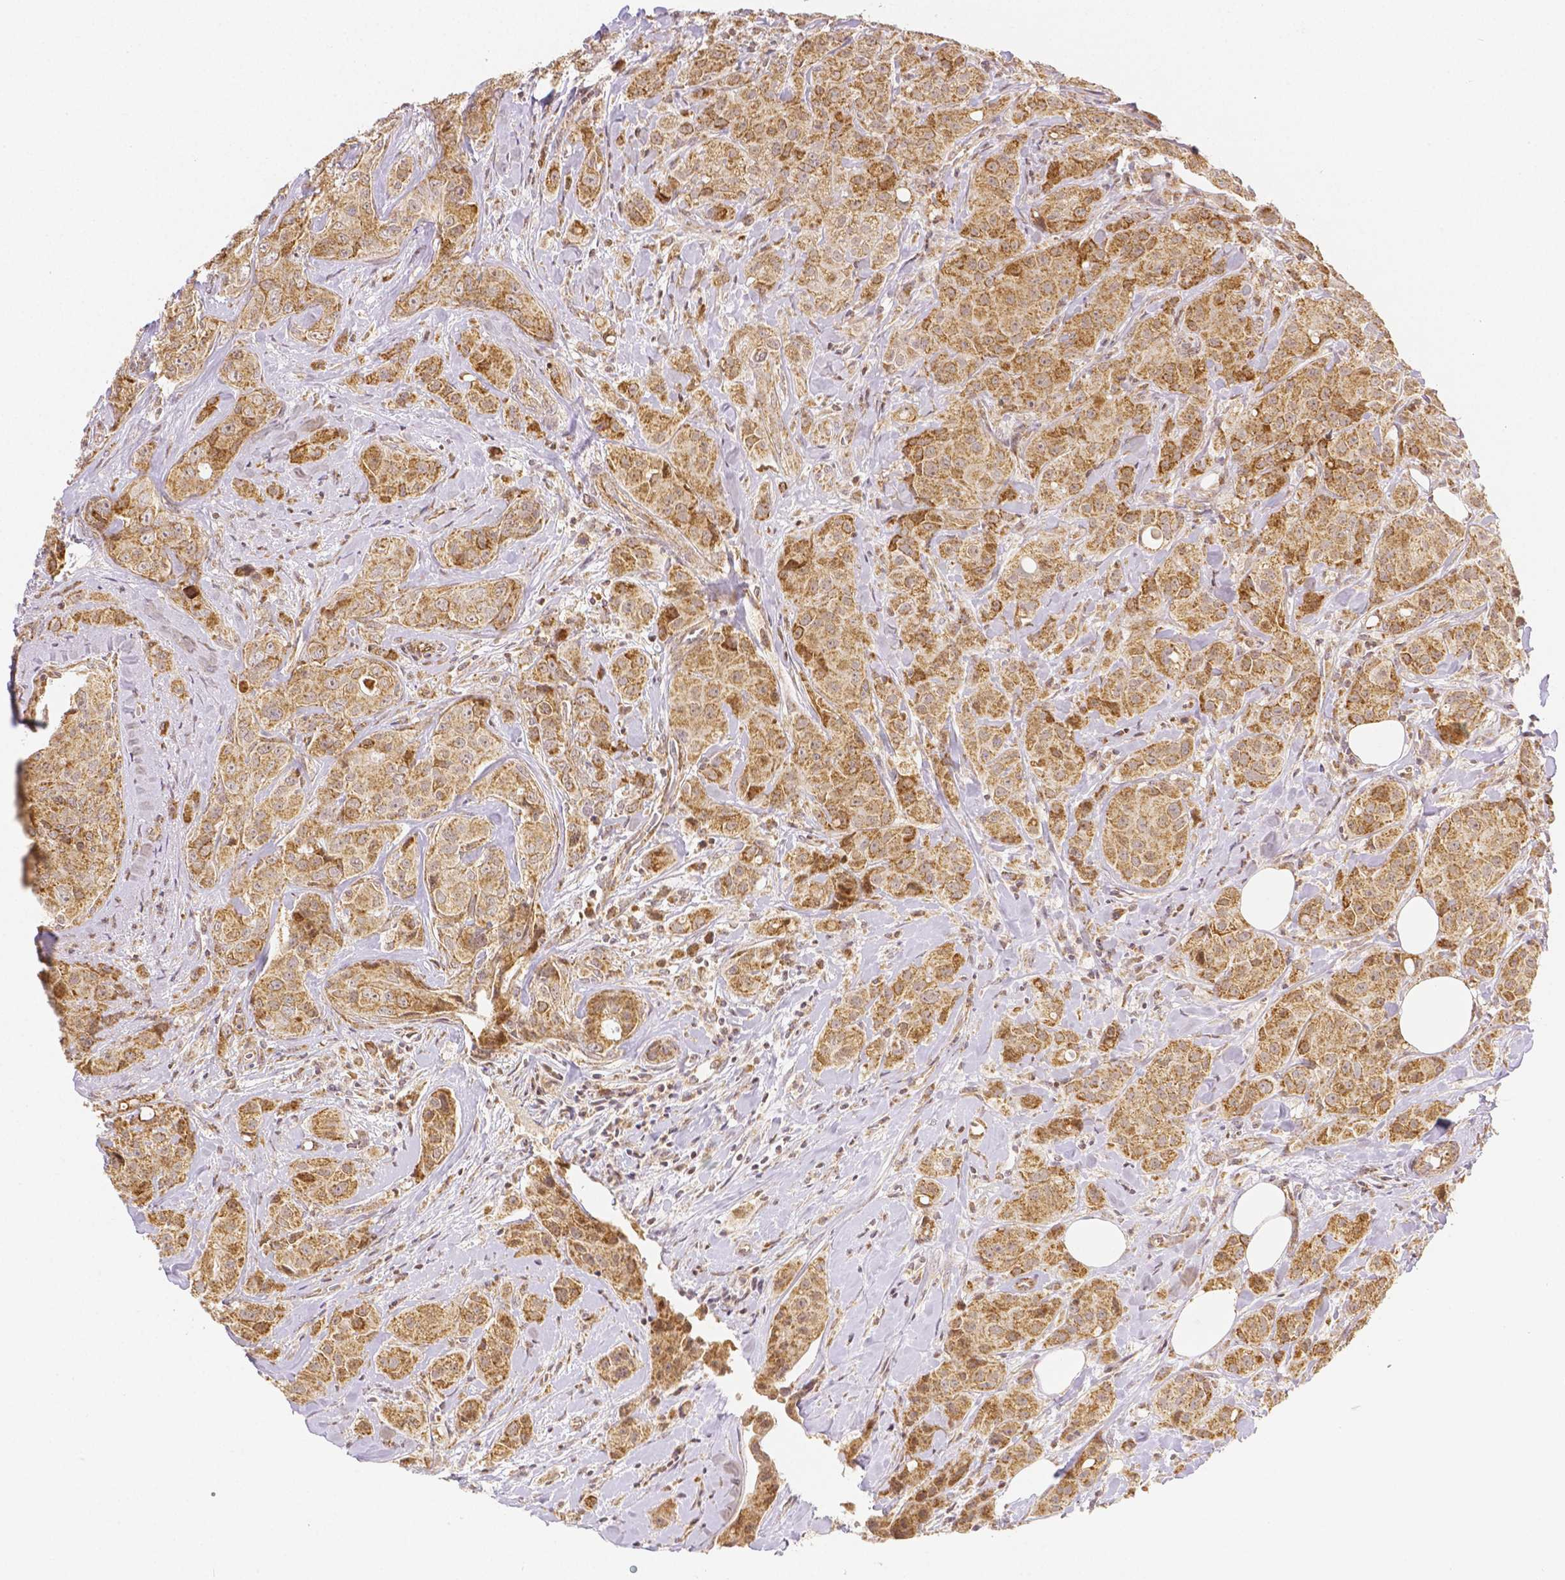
{"staining": {"intensity": "moderate", "quantity": ">75%", "location": "cytoplasmic/membranous"}, "tissue": "breast cancer", "cell_type": "Tumor cells", "image_type": "cancer", "snomed": [{"axis": "morphology", "description": "Duct carcinoma"}, {"axis": "topography", "description": "Breast"}], "caption": "The immunohistochemical stain labels moderate cytoplasmic/membranous expression in tumor cells of intraductal carcinoma (breast) tissue.", "gene": "RHOT1", "patient": {"sex": "female", "age": 43}}